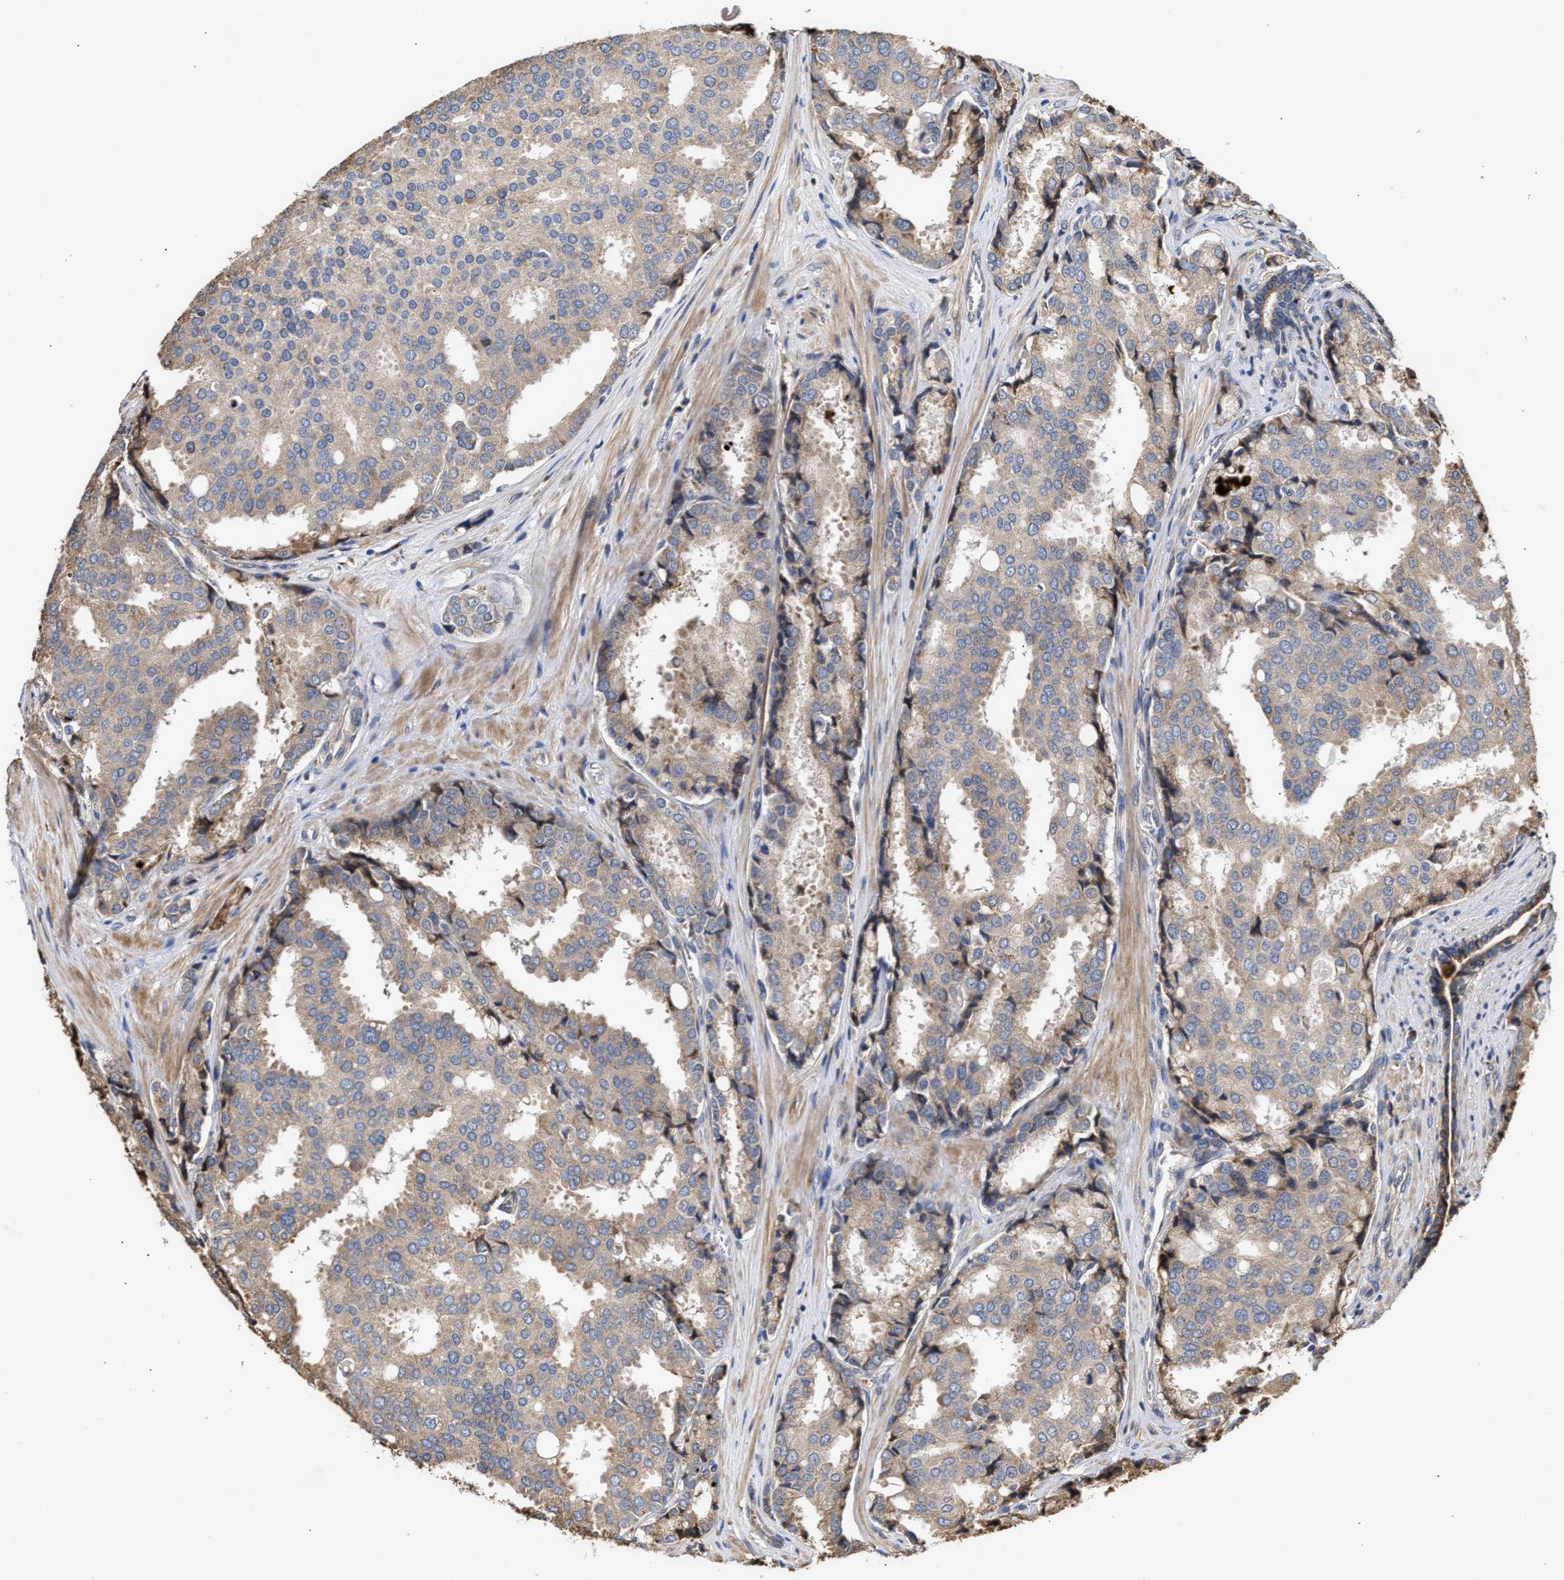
{"staining": {"intensity": "moderate", "quantity": "<25%", "location": "cytoplasmic/membranous"}, "tissue": "prostate cancer", "cell_type": "Tumor cells", "image_type": "cancer", "snomed": [{"axis": "morphology", "description": "Adenocarcinoma, High grade"}, {"axis": "topography", "description": "Prostate"}], "caption": "Immunohistochemistry of prostate high-grade adenocarcinoma displays low levels of moderate cytoplasmic/membranous staining in about <25% of tumor cells.", "gene": "GOSR1", "patient": {"sex": "male", "age": 50}}